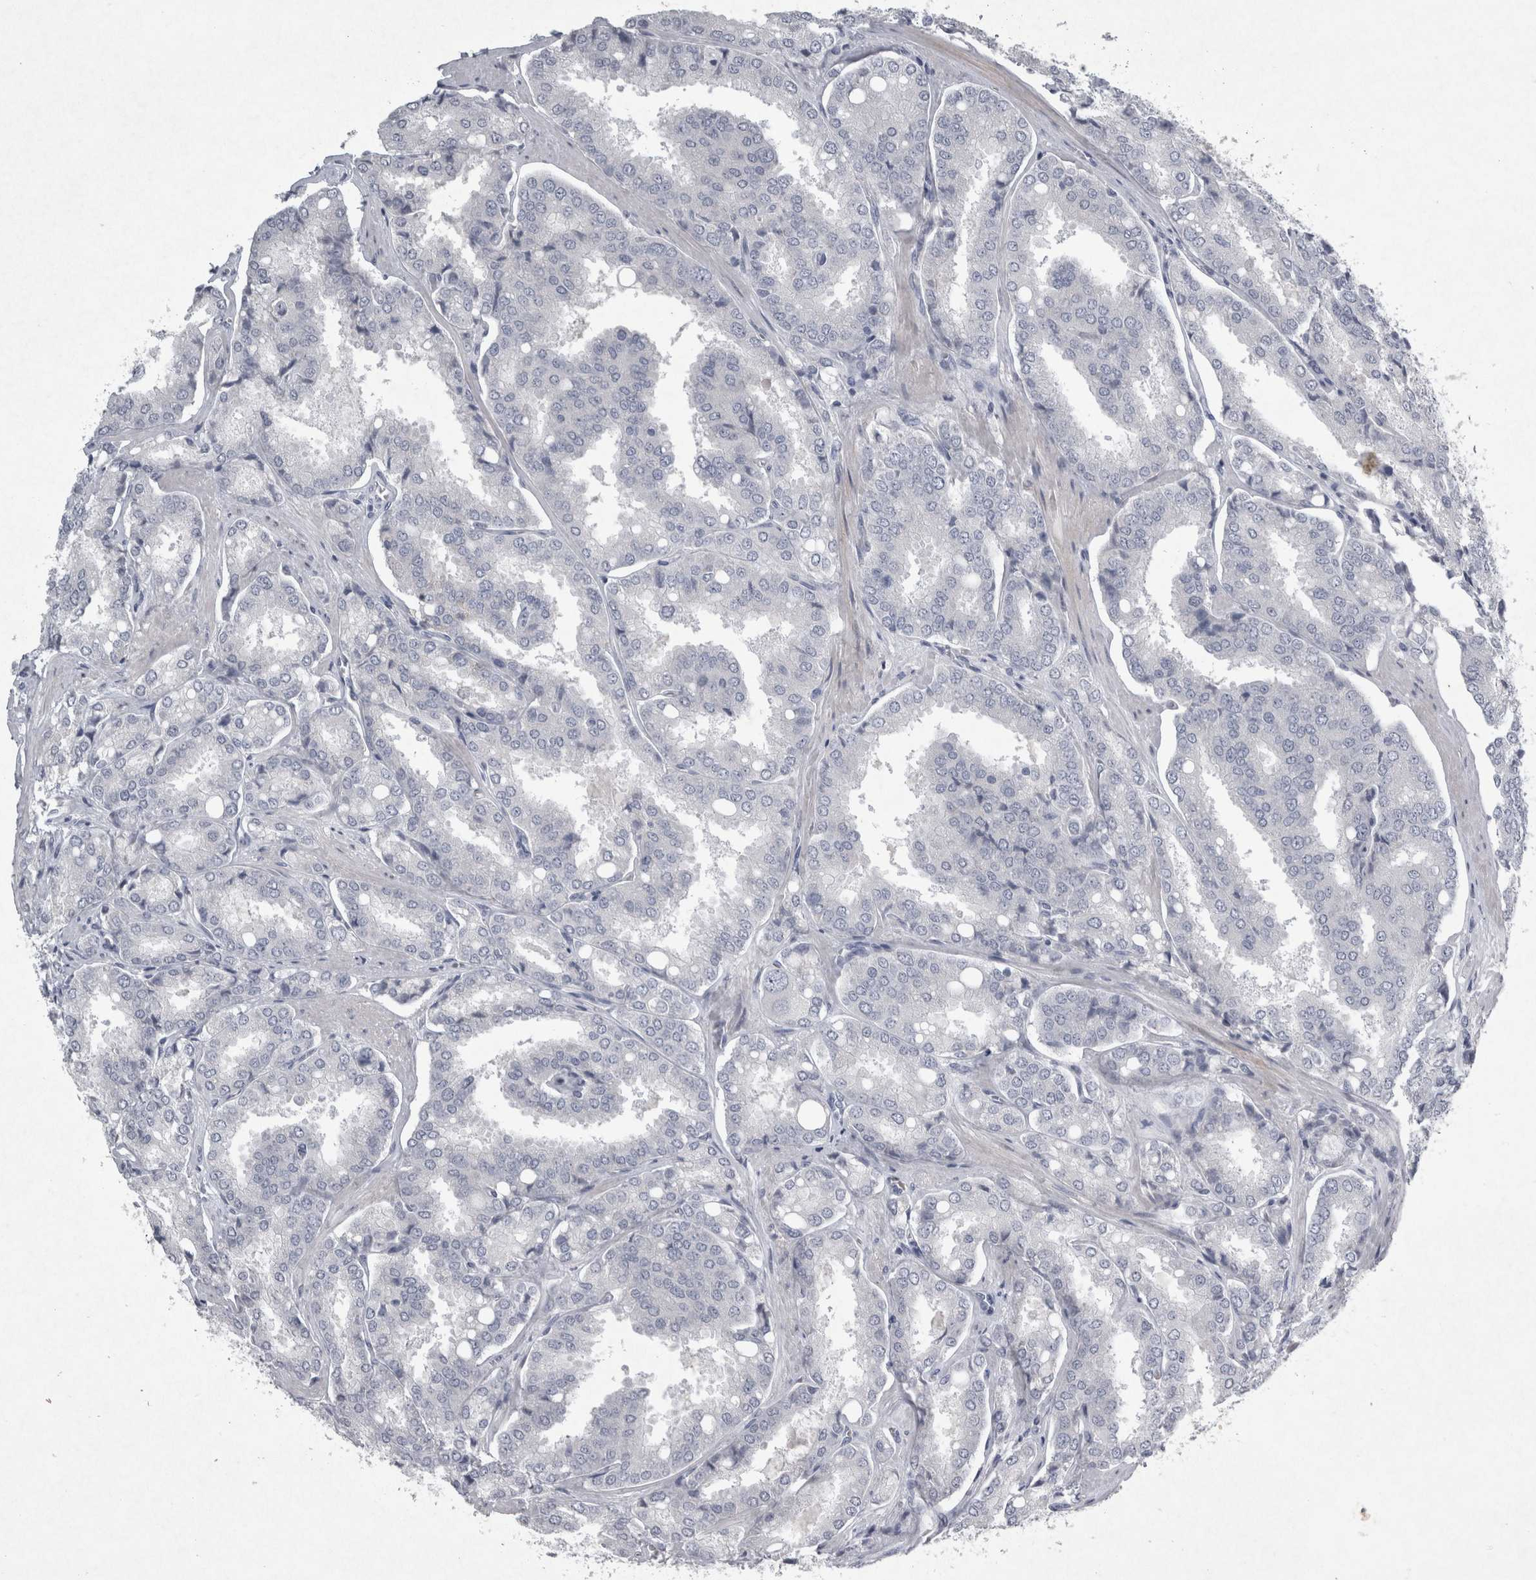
{"staining": {"intensity": "negative", "quantity": "none", "location": "none"}, "tissue": "prostate cancer", "cell_type": "Tumor cells", "image_type": "cancer", "snomed": [{"axis": "morphology", "description": "Adenocarcinoma, High grade"}, {"axis": "topography", "description": "Prostate"}], "caption": "A high-resolution histopathology image shows immunohistochemistry staining of adenocarcinoma (high-grade) (prostate), which reveals no significant staining in tumor cells.", "gene": "PDX1", "patient": {"sex": "male", "age": 50}}